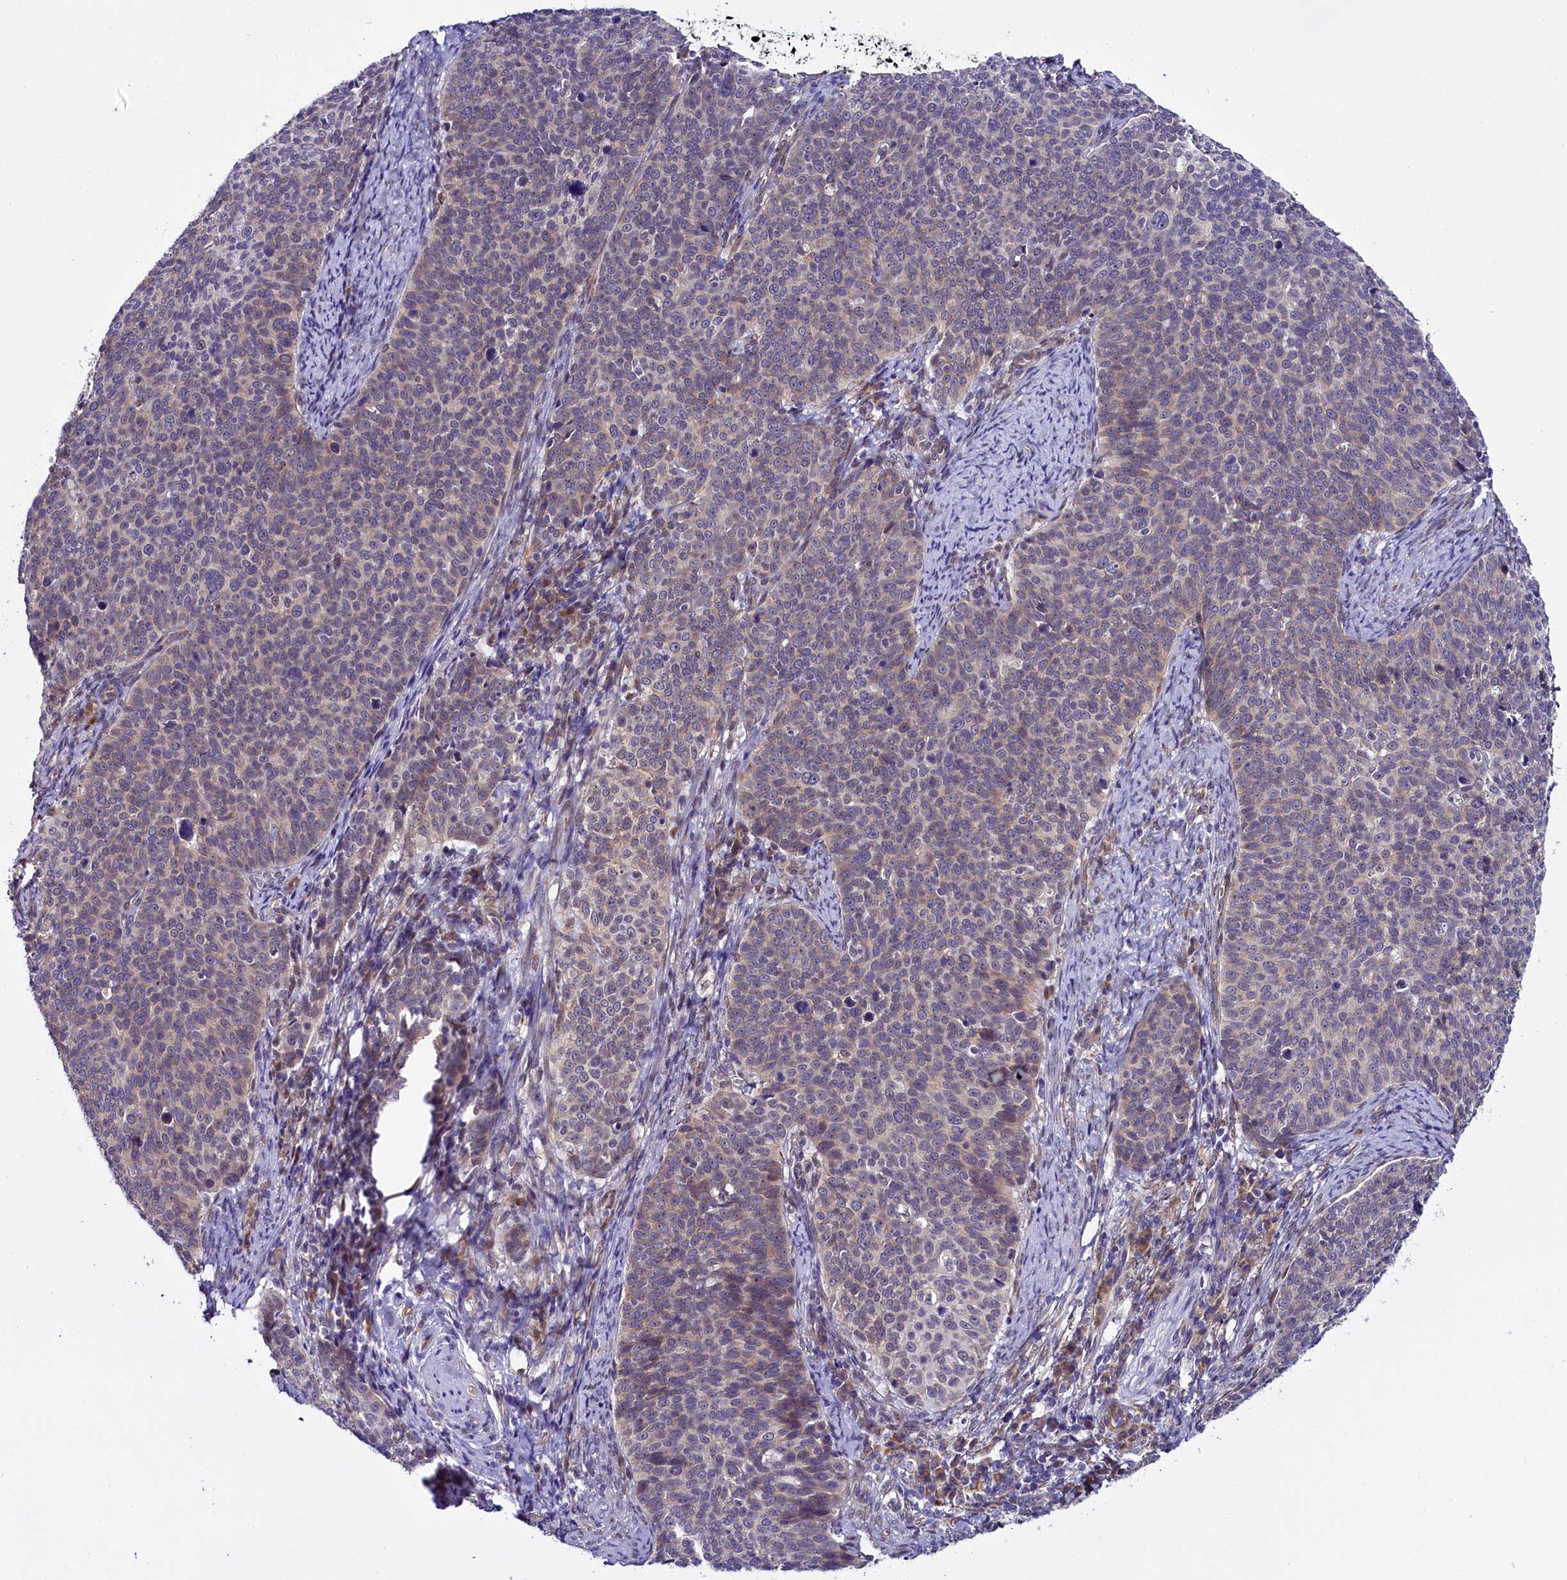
{"staining": {"intensity": "weak", "quantity": "<25%", "location": "cytoplasmic/membranous"}, "tissue": "cervical cancer", "cell_type": "Tumor cells", "image_type": "cancer", "snomed": [{"axis": "morphology", "description": "Normal tissue, NOS"}, {"axis": "morphology", "description": "Squamous cell carcinoma, NOS"}, {"axis": "topography", "description": "Cervix"}], "caption": "An immunohistochemistry (IHC) photomicrograph of cervical cancer is shown. There is no staining in tumor cells of cervical cancer.", "gene": "UACA", "patient": {"sex": "female", "age": 39}}